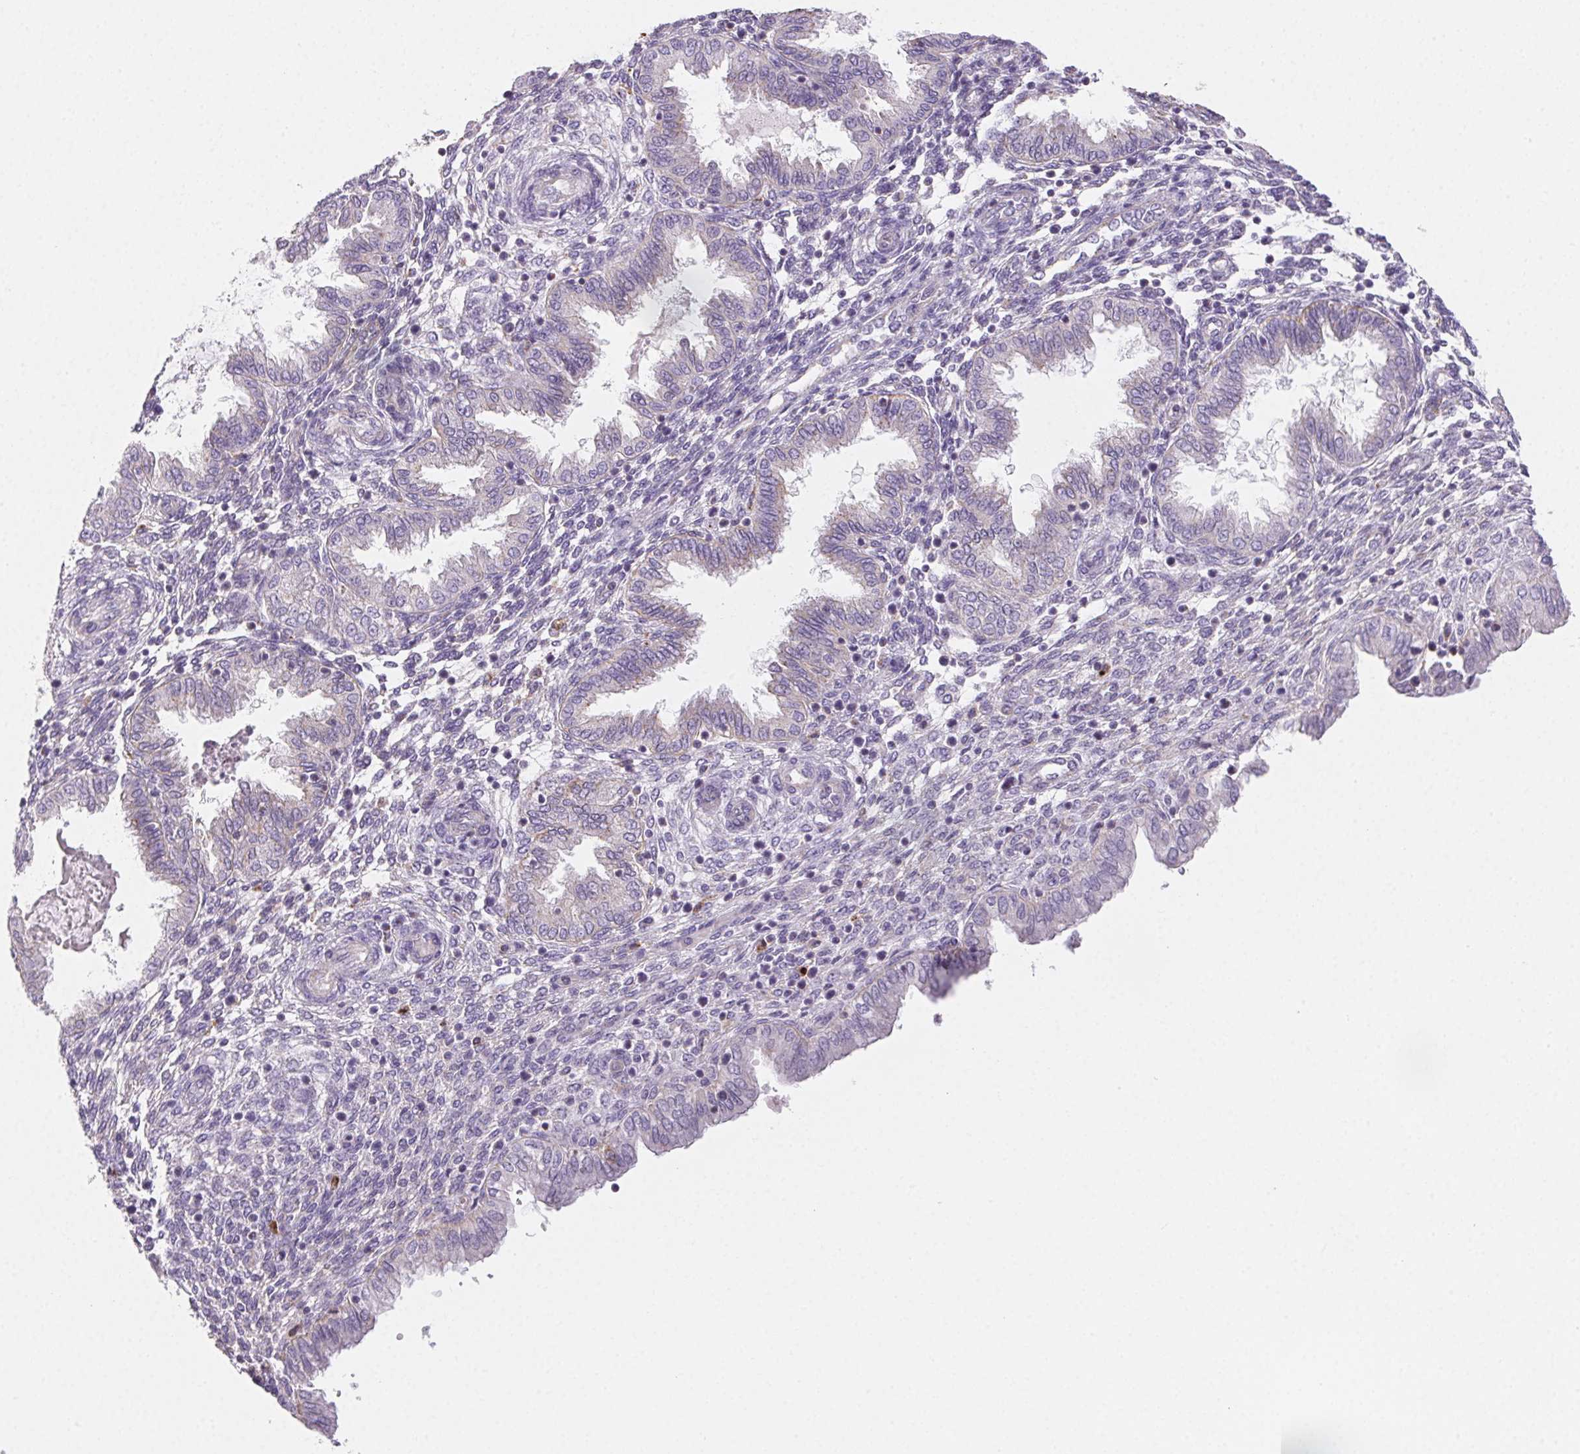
{"staining": {"intensity": "negative", "quantity": "none", "location": "none"}, "tissue": "endometrium", "cell_type": "Cells in endometrial stroma", "image_type": "normal", "snomed": [{"axis": "morphology", "description": "Normal tissue, NOS"}, {"axis": "topography", "description": "Endometrium"}], "caption": "Photomicrograph shows no protein positivity in cells in endometrial stroma of unremarkable endometrium. The staining is performed using DAB (3,3'-diaminobenzidine) brown chromogen with nuclei counter-stained in using hematoxylin.", "gene": "LIPA", "patient": {"sex": "female", "age": 33}}